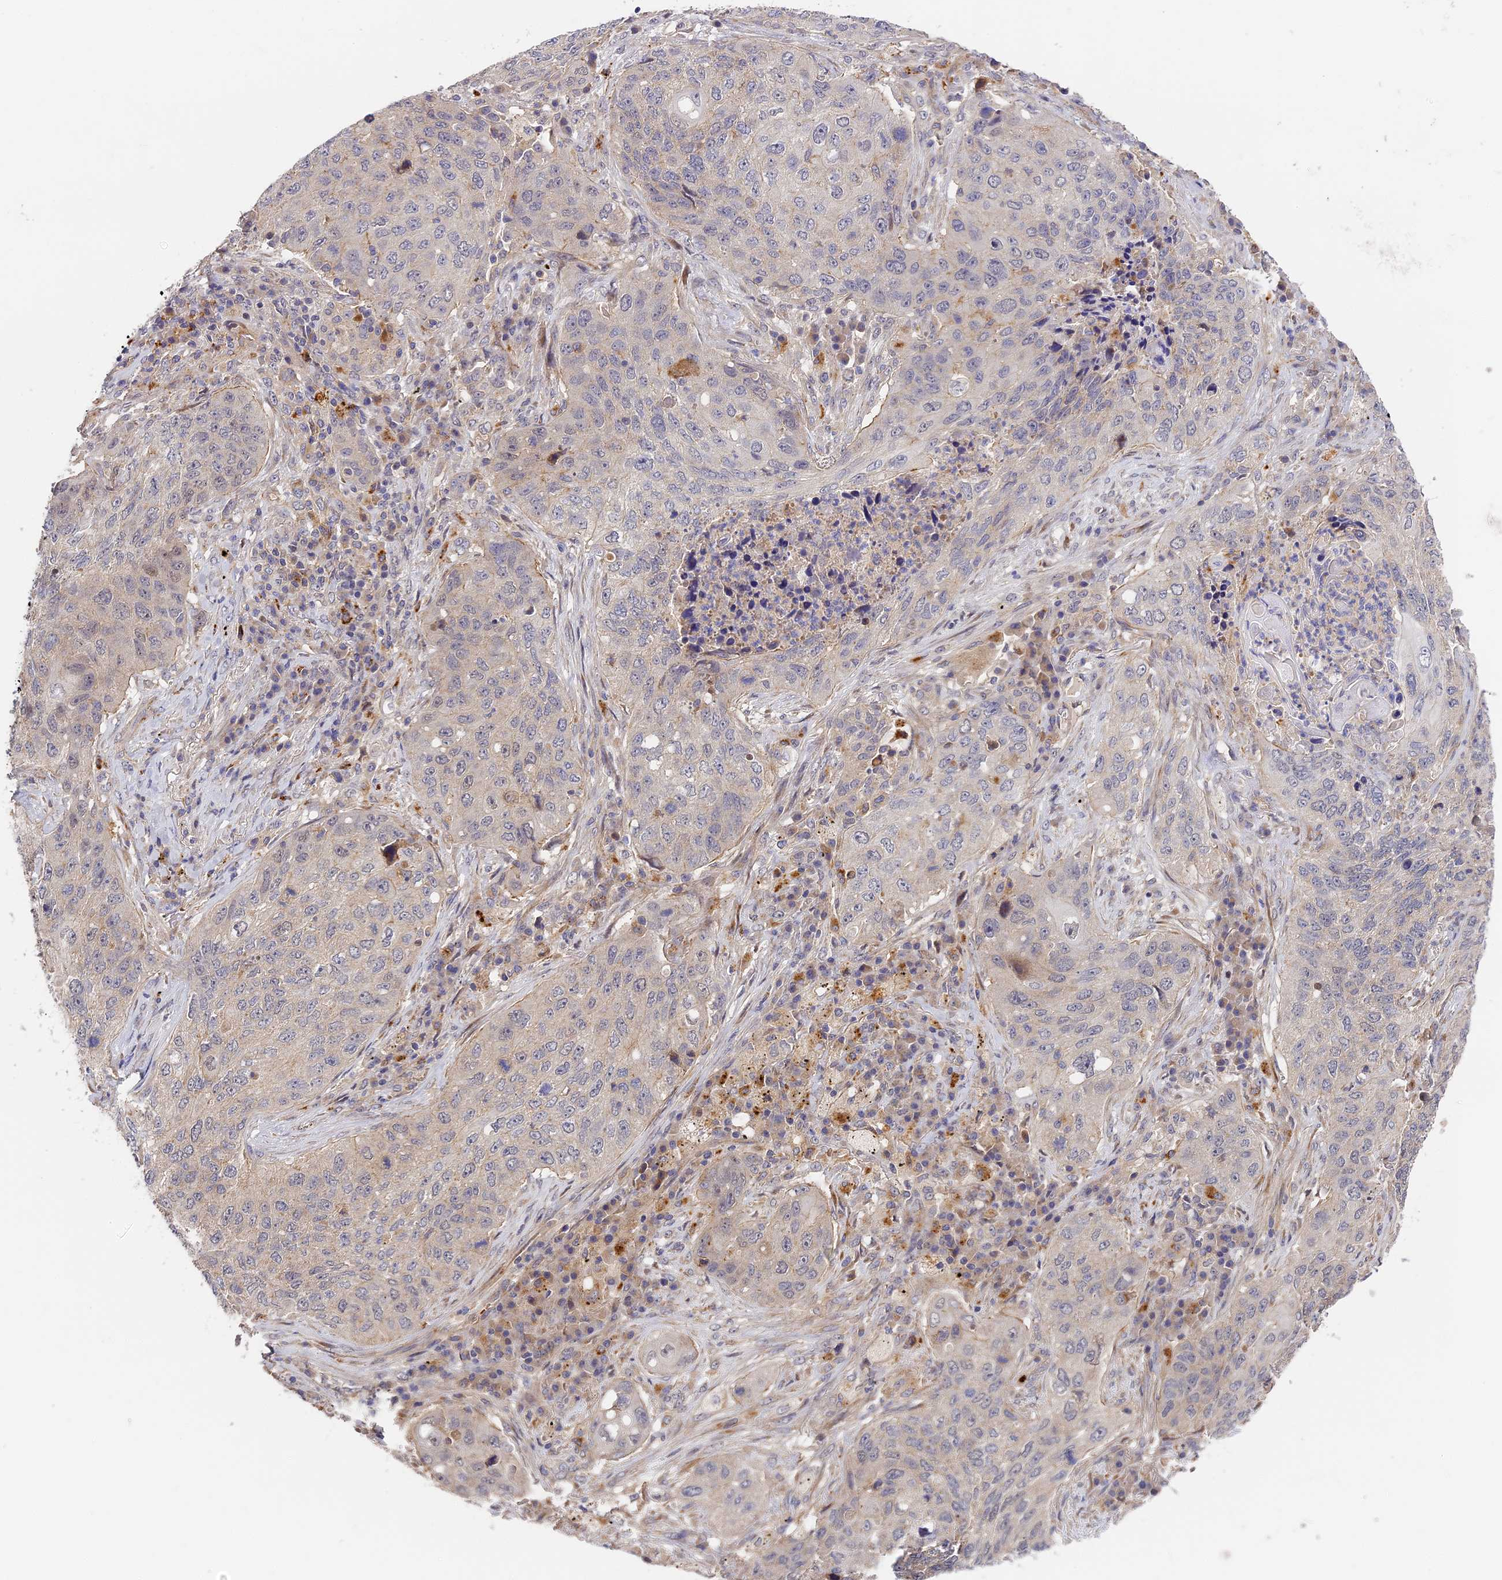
{"staining": {"intensity": "negative", "quantity": "none", "location": "none"}, "tissue": "lung cancer", "cell_type": "Tumor cells", "image_type": "cancer", "snomed": [{"axis": "morphology", "description": "Squamous cell carcinoma, NOS"}, {"axis": "topography", "description": "Lung"}], "caption": "This is an immunohistochemistry histopathology image of human lung cancer (squamous cell carcinoma). There is no positivity in tumor cells.", "gene": "MISP3", "patient": {"sex": "female", "age": 63}}